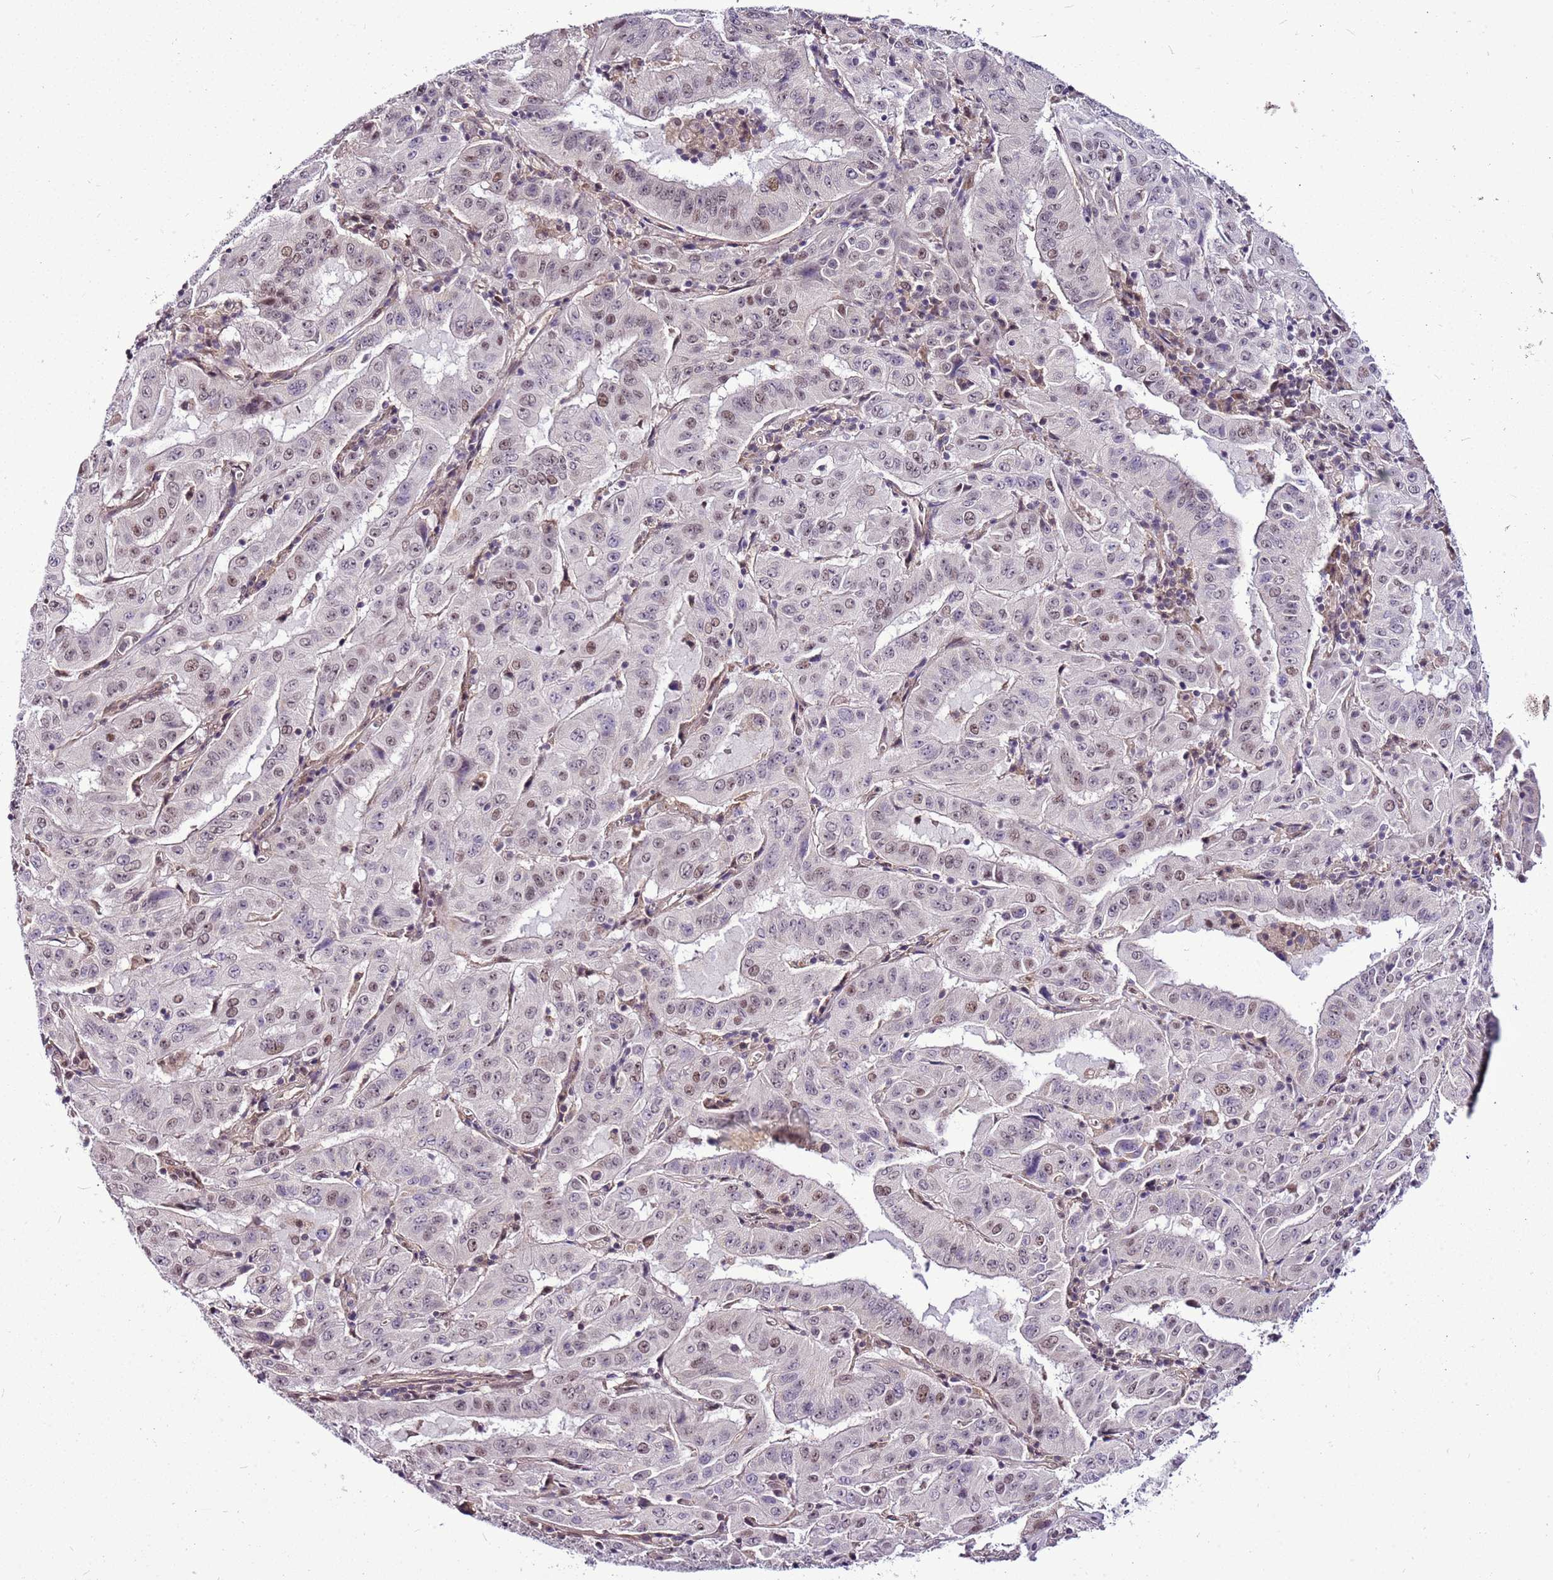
{"staining": {"intensity": "weak", "quantity": "25%-75%", "location": "nuclear"}, "tissue": "pancreatic cancer", "cell_type": "Tumor cells", "image_type": "cancer", "snomed": [{"axis": "morphology", "description": "Adenocarcinoma, NOS"}, {"axis": "topography", "description": "Pancreas"}], "caption": "IHC (DAB) staining of human pancreatic adenocarcinoma shows weak nuclear protein positivity in approximately 25%-75% of tumor cells.", "gene": "CCDC166", "patient": {"sex": "male", "age": 63}}